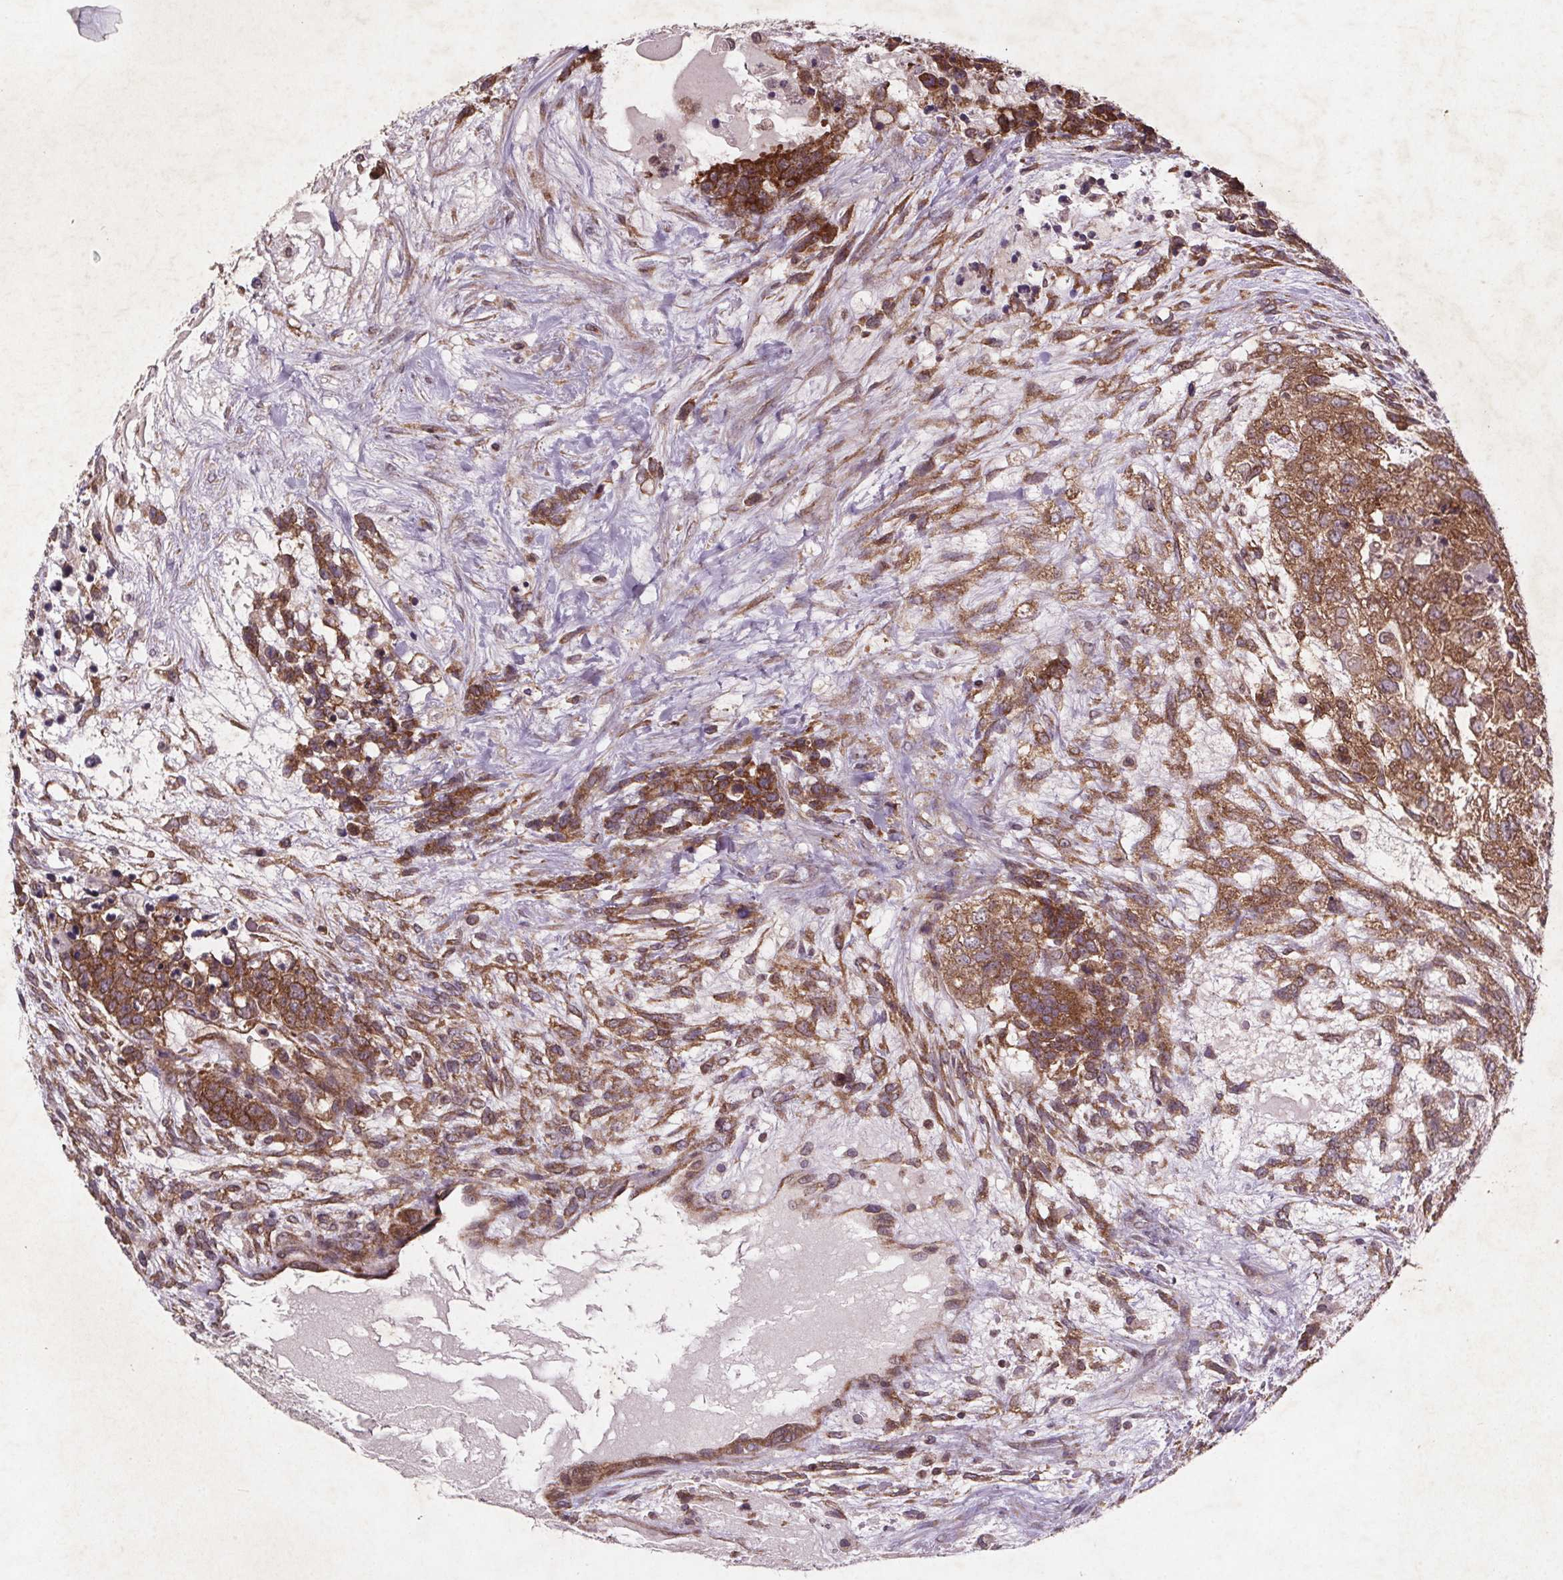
{"staining": {"intensity": "moderate", "quantity": ">75%", "location": "cytoplasmic/membranous"}, "tissue": "testis cancer", "cell_type": "Tumor cells", "image_type": "cancer", "snomed": [{"axis": "morphology", "description": "Carcinoma, Embryonal, NOS"}, {"axis": "topography", "description": "Testis"}], "caption": "About >75% of tumor cells in testis cancer reveal moderate cytoplasmic/membranous protein staining as visualized by brown immunohistochemical staining.", "gene": "STRN3", "patient": {"sex": "male", "age": 23}}